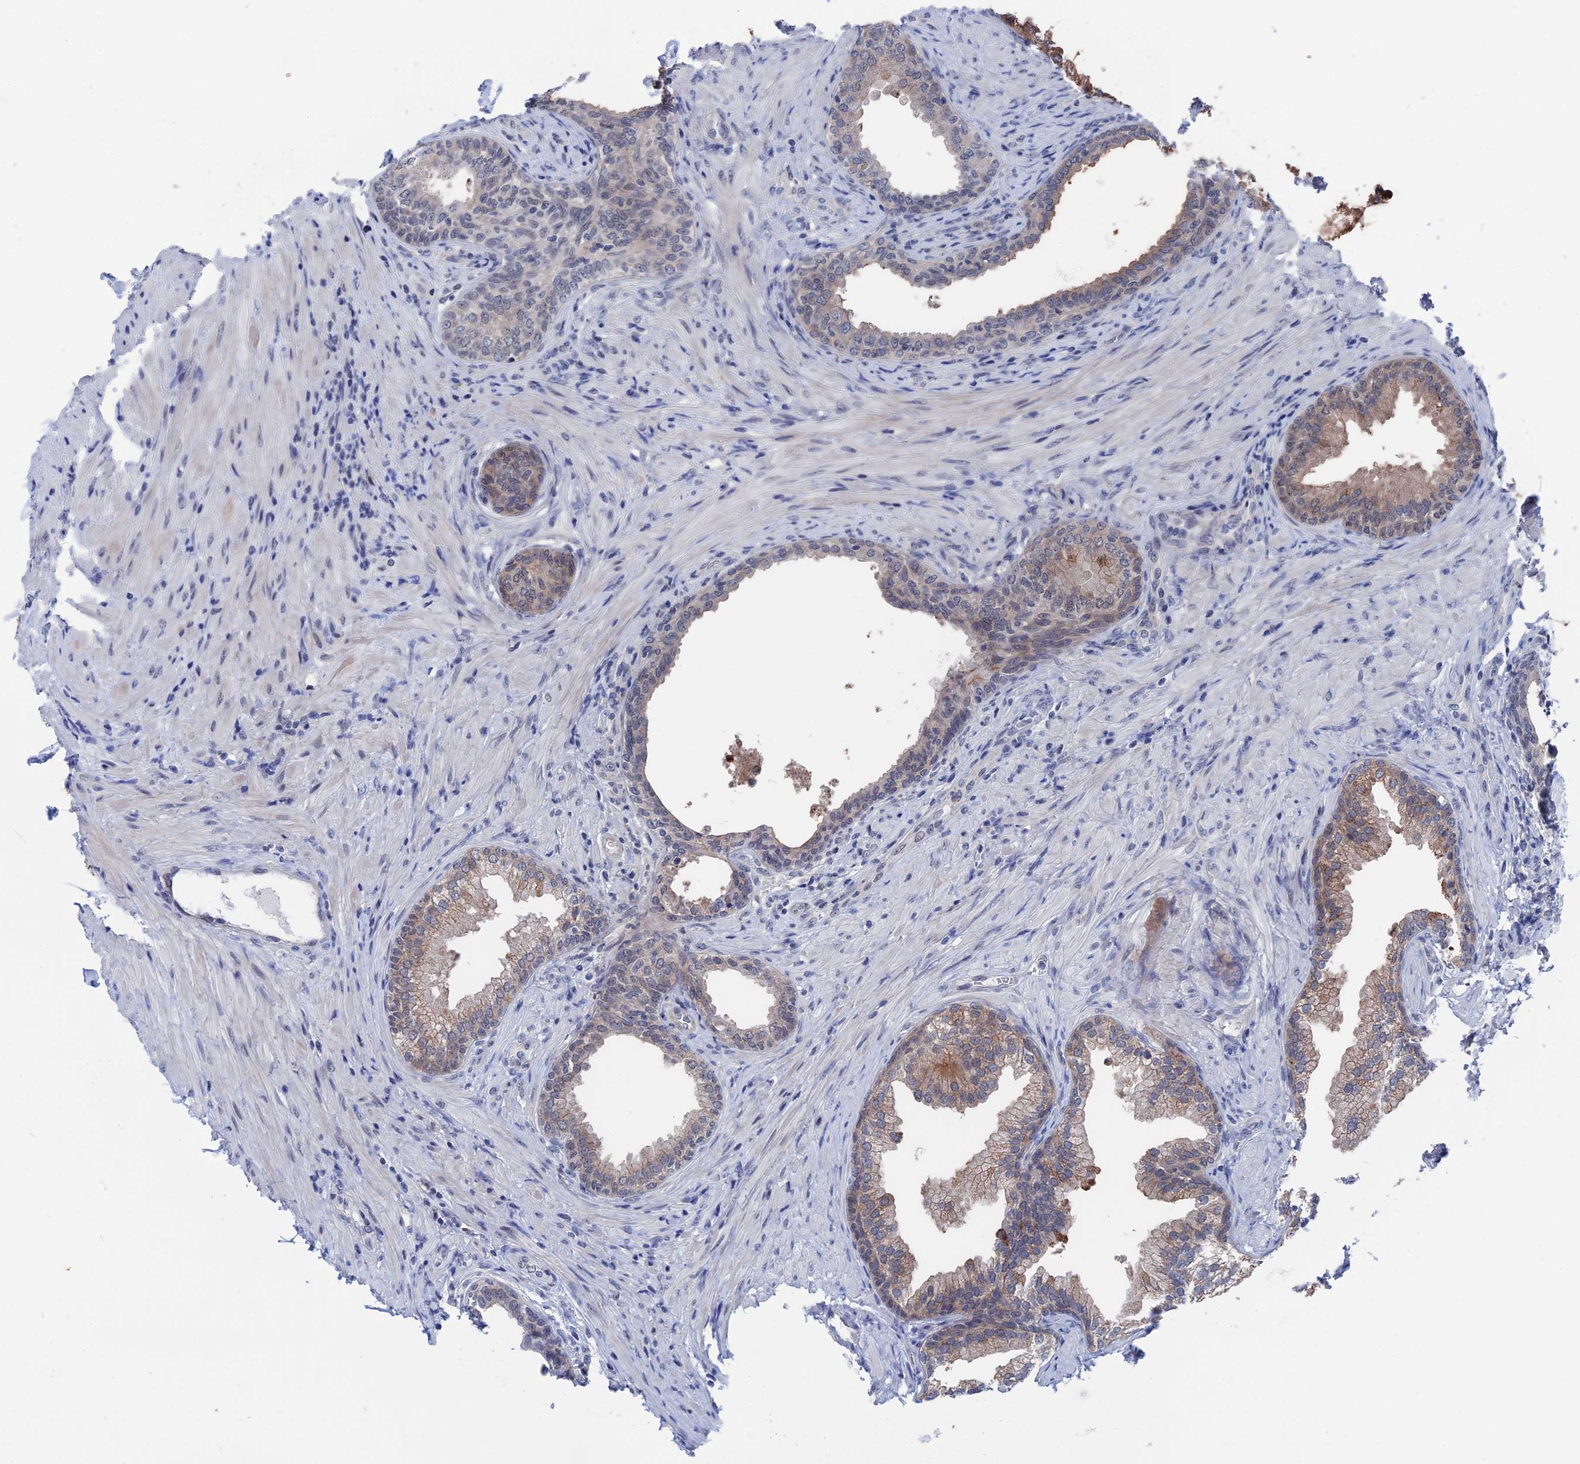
{"staining": {"intensity": "moderate", "quantity": "<25%", "location": "cytoplasmic/membranous"}, "tissue": "prostate", "cell_type": "Glandular cells", "image_type": "normal", "snomed": [{"axis": "morphology", "description": "Normal tissue, NOS"}, {"axis": "topography", "description": "Prostate"}], "caption": "A brown stain shows moderate cytoplasmic/membranous expression of a protein in glandular cells of unremarkable human prostate. (DAB (3,3'-diaminobenzidine) IHC with brightfield microscopy, high magnification).", "gene": "MARCHF3", "patient": {"sex": "male", "age": 76}}